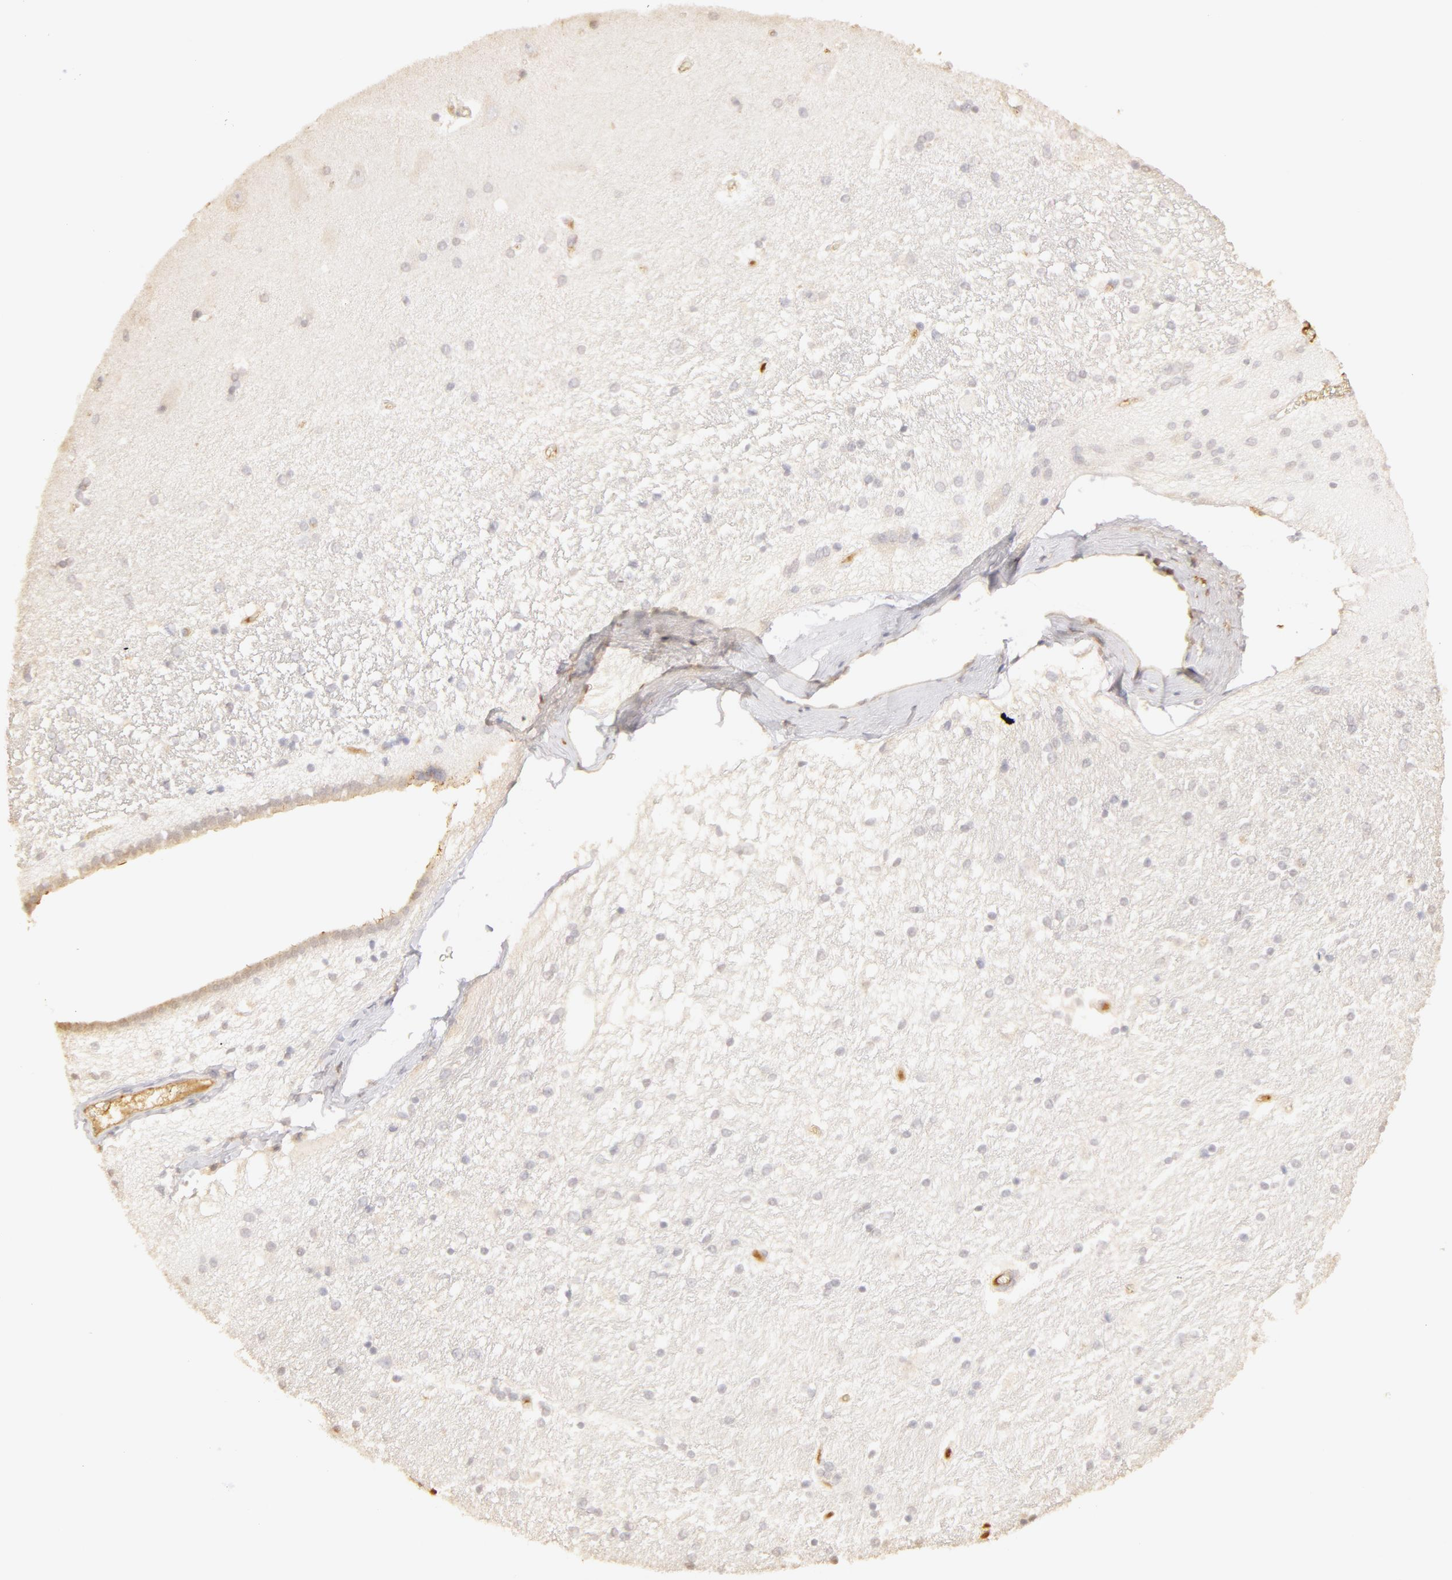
{"staining": {"intensity": "negative", "quantity": "none", "location": "none"}, "tissue": "hippocampus", "cell_type": "Glial cells", "image_type": "normal", "snomed": [{"axis": "morphology", "description": "Normal tissue, NOS"}, {"axis": "topography", "description": "Hippocampus"}], "caption": "Immunohistochemical staining of unremarkable human hippocampus demonstrates no significant staining in glial cells. The staining is performed using DAB (3,3'-diaminobenzidine) brown chromogen with nuclei counter-stained in using hematoxylin.", "gene": "C1R", "patient": {"sex": "female", "age": 54}}